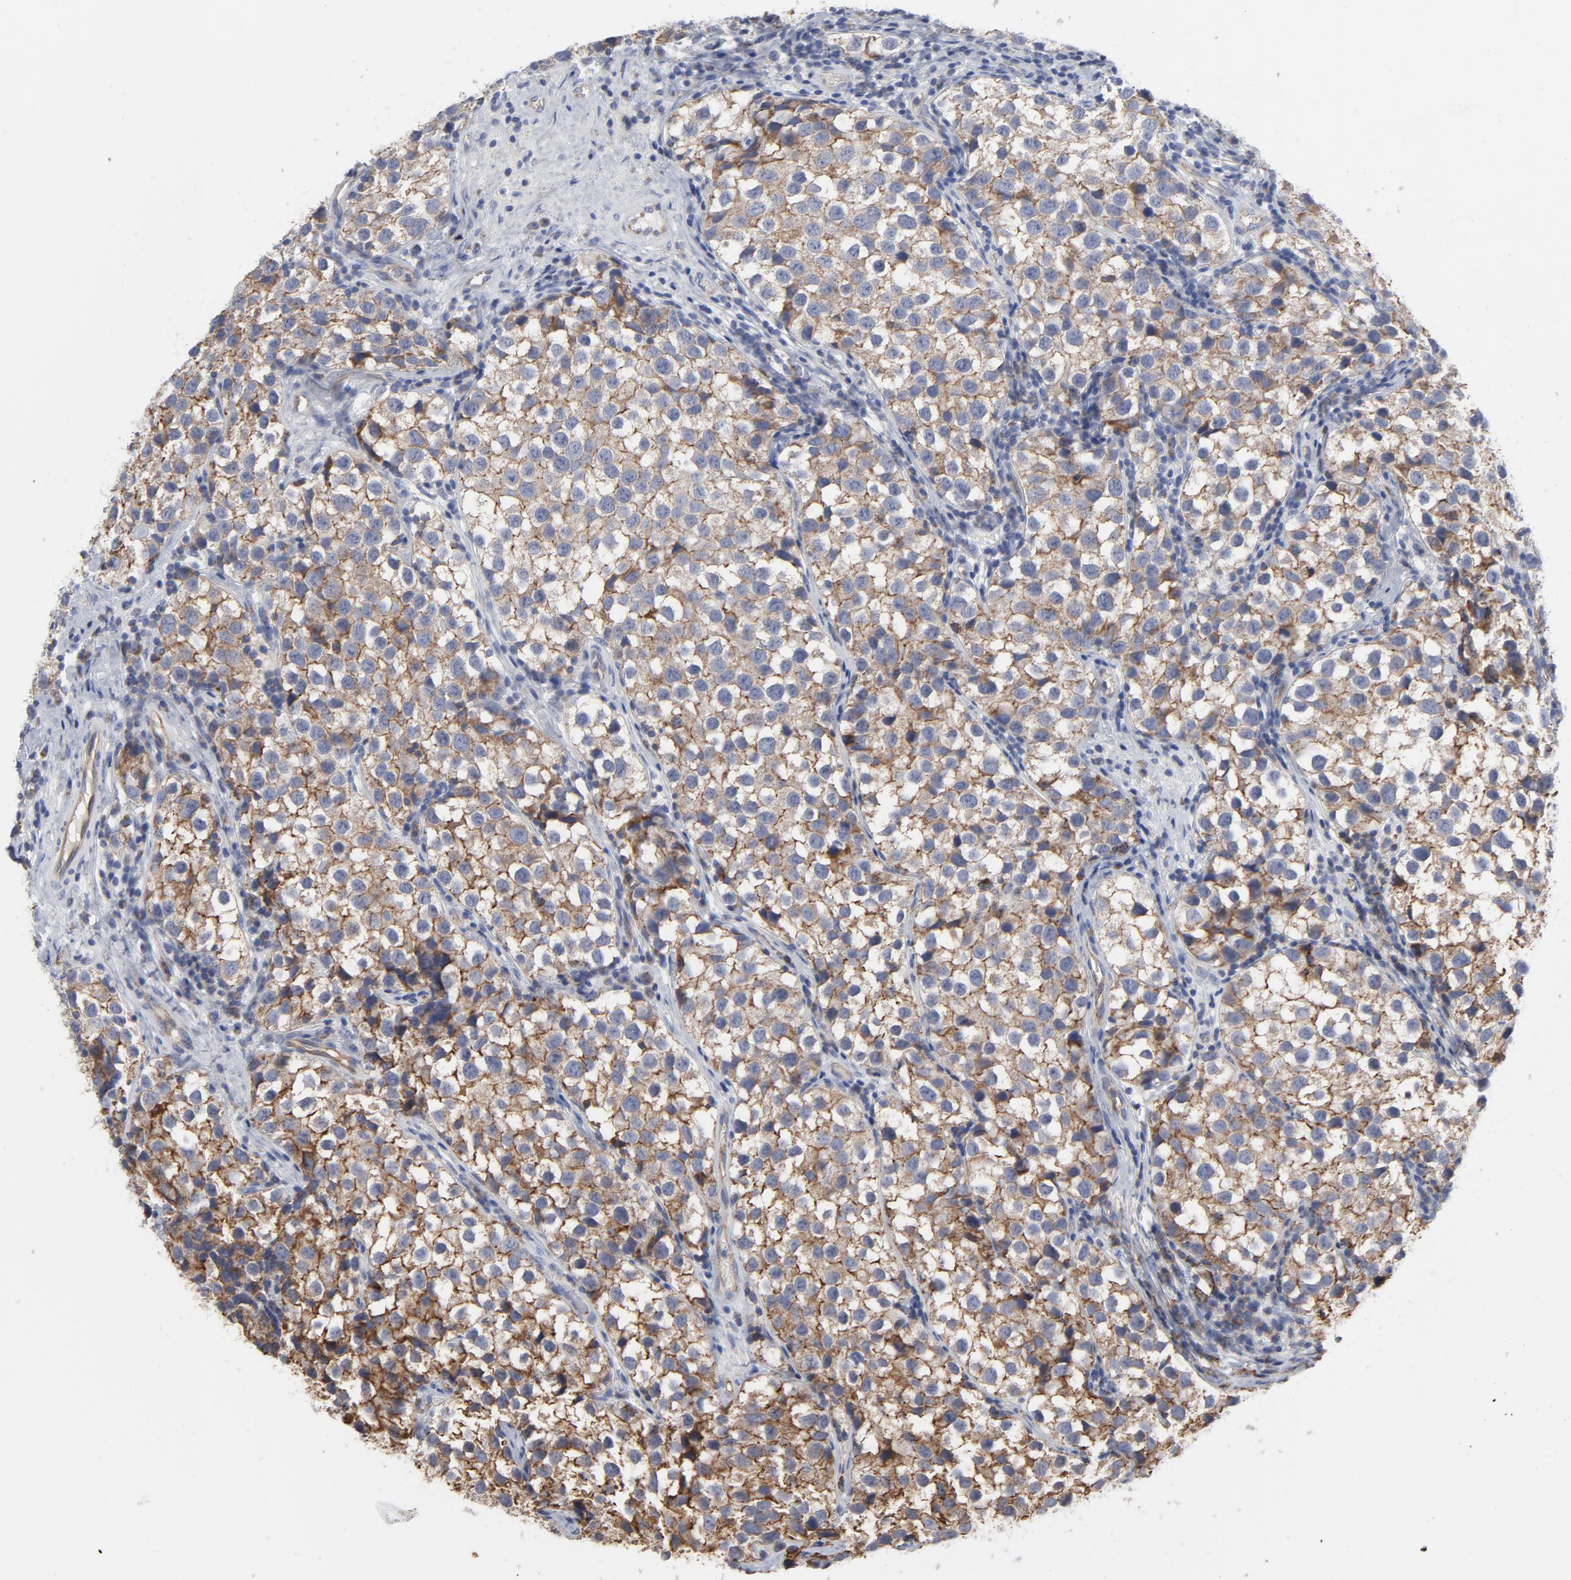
{"staining": {"intensity": "moderate", "quantity": ">75%", "location": "cytoplasmic/membranous"}, "tissue": "testis cancer", "cell_type": "Tumor cells", "image_type": "cancer", "snomed": [{"axis": "morphology", "description": "Seminoma, NOS"}, {"axis": "topography", "description": "Testis"}], "caption": "Human testis seminoma stained with a protein marker displays moderate staining in tumor cells.", "gene": "OXA1L", "patient": {"sex": "male", "age": 39}}